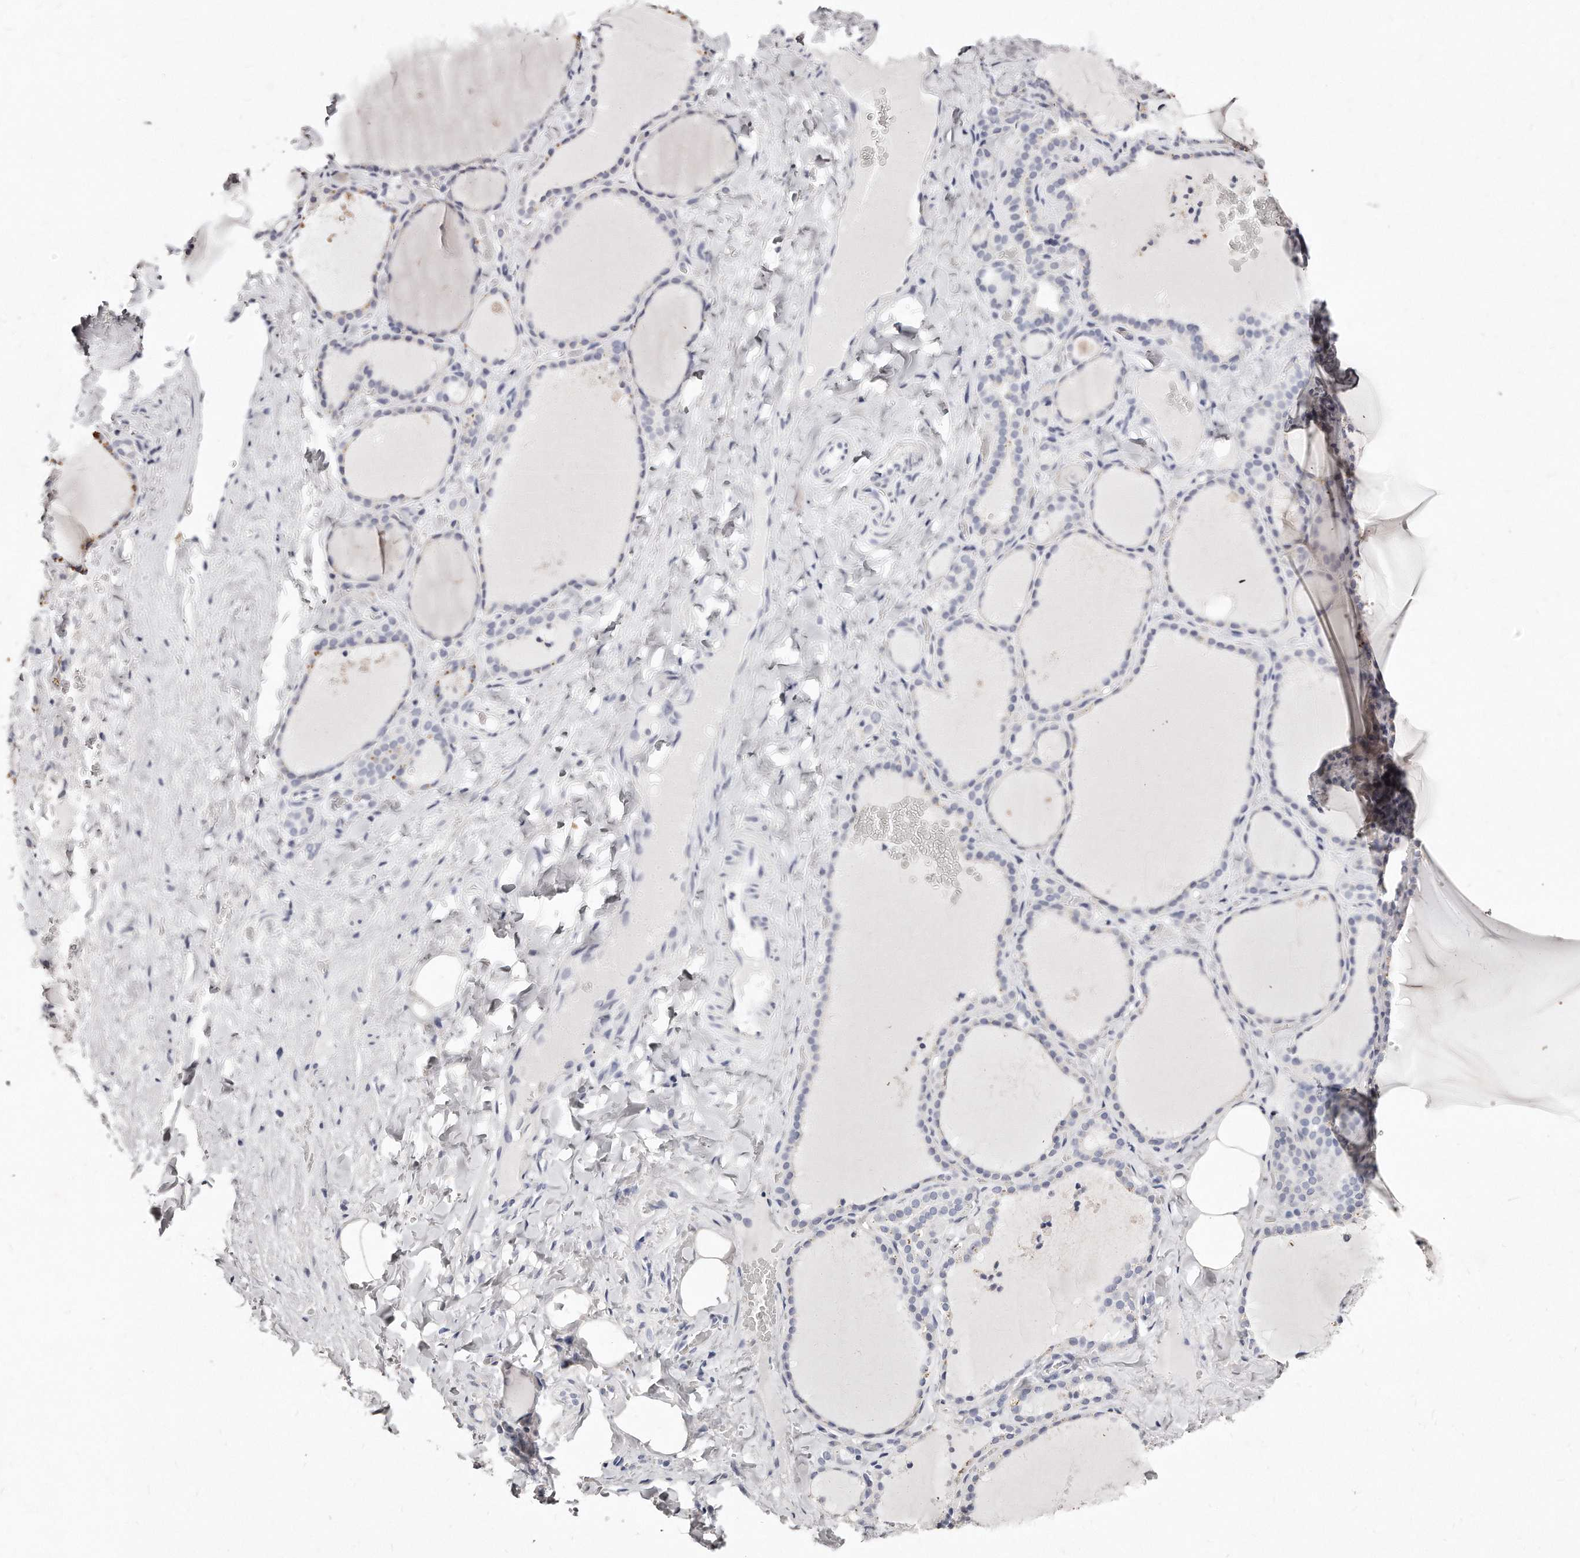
{"staining": {"intensity": "negative", "quantity": "none", "location": "none"}, "tissue": "thyroid gland", "cell_type": "Glandular cells", "image_type": "normal", "snomed": [{"axis": "morphology", "description": "Normal tissue, NOS"}, {"axis": "topography", "description": "Thyroid gland"}], "caption": "The immunohistochemistry (IHC) photomicrograph has no significant expression in glandular cells of thyroid gland. The staining was performed using DAB to visualize the protein expression in brown, while the nuclei were stained in blue with hematoxylin (Magnification: 20x).", "gene": "GDA", "patient": {"sex": "female", "age": 22}}